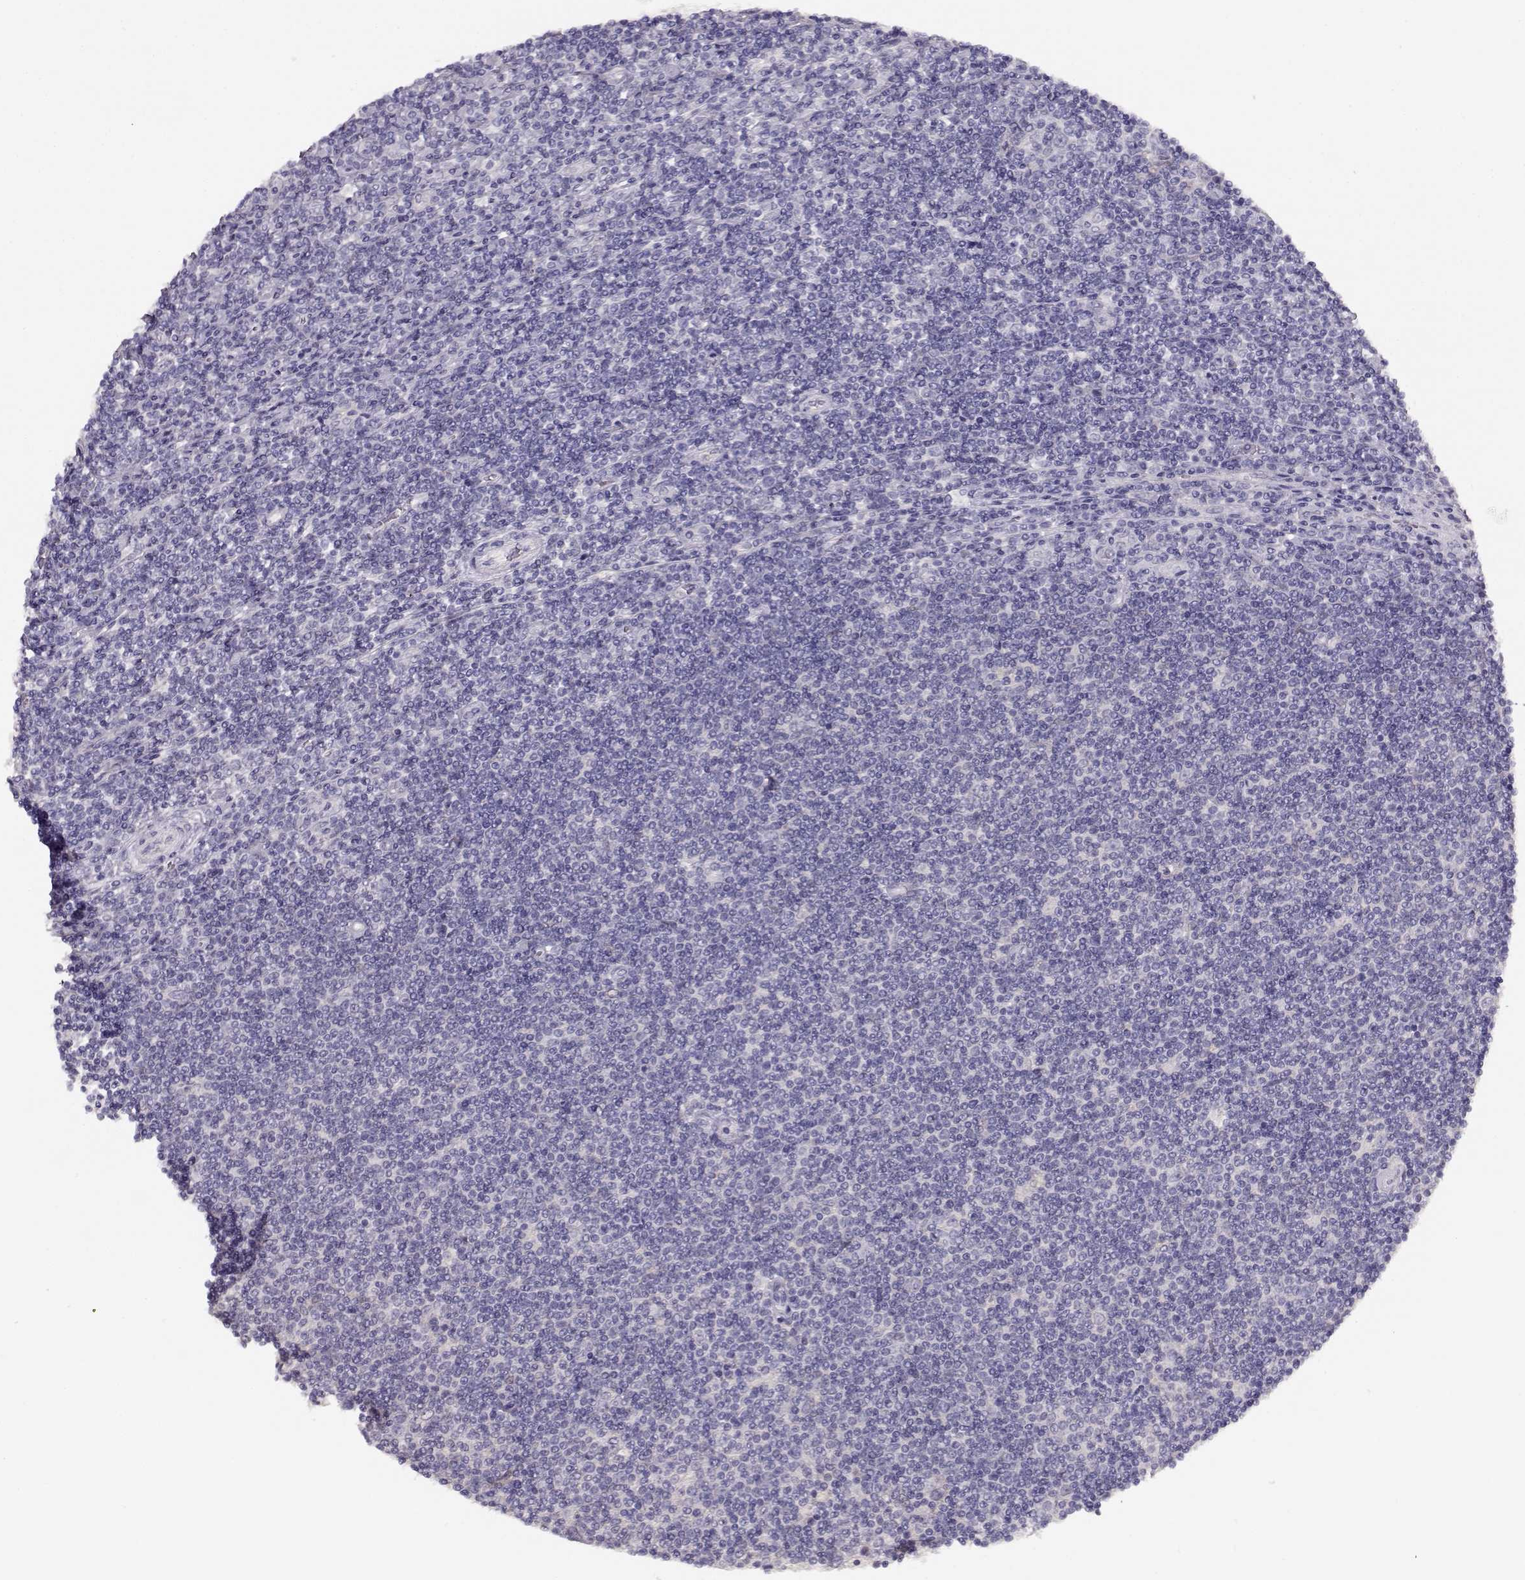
{"staining": {"intensity": "negative", "quantity": "none", "location": "none"}, "tissue": "lymphoma", "cell_type": "Tumor cells", "image_type": "cancer", "snomed": [{"axis": "morphology", "description": "Hodgkin's disease, NOS"}, {"axis": "topography", "description": "Lymph node"}], "caption": "Immunohistochemical staining of Hodgkin's disease displays no significant expression in tumor cells. The staining was performed using DAB to visualize the protein expression in brown, while the nuclei were stained in blue with hematoxylin (Magnification: 20x).", "gene": "NDRG4", "patient": {"sex": "male", "age": 40}}